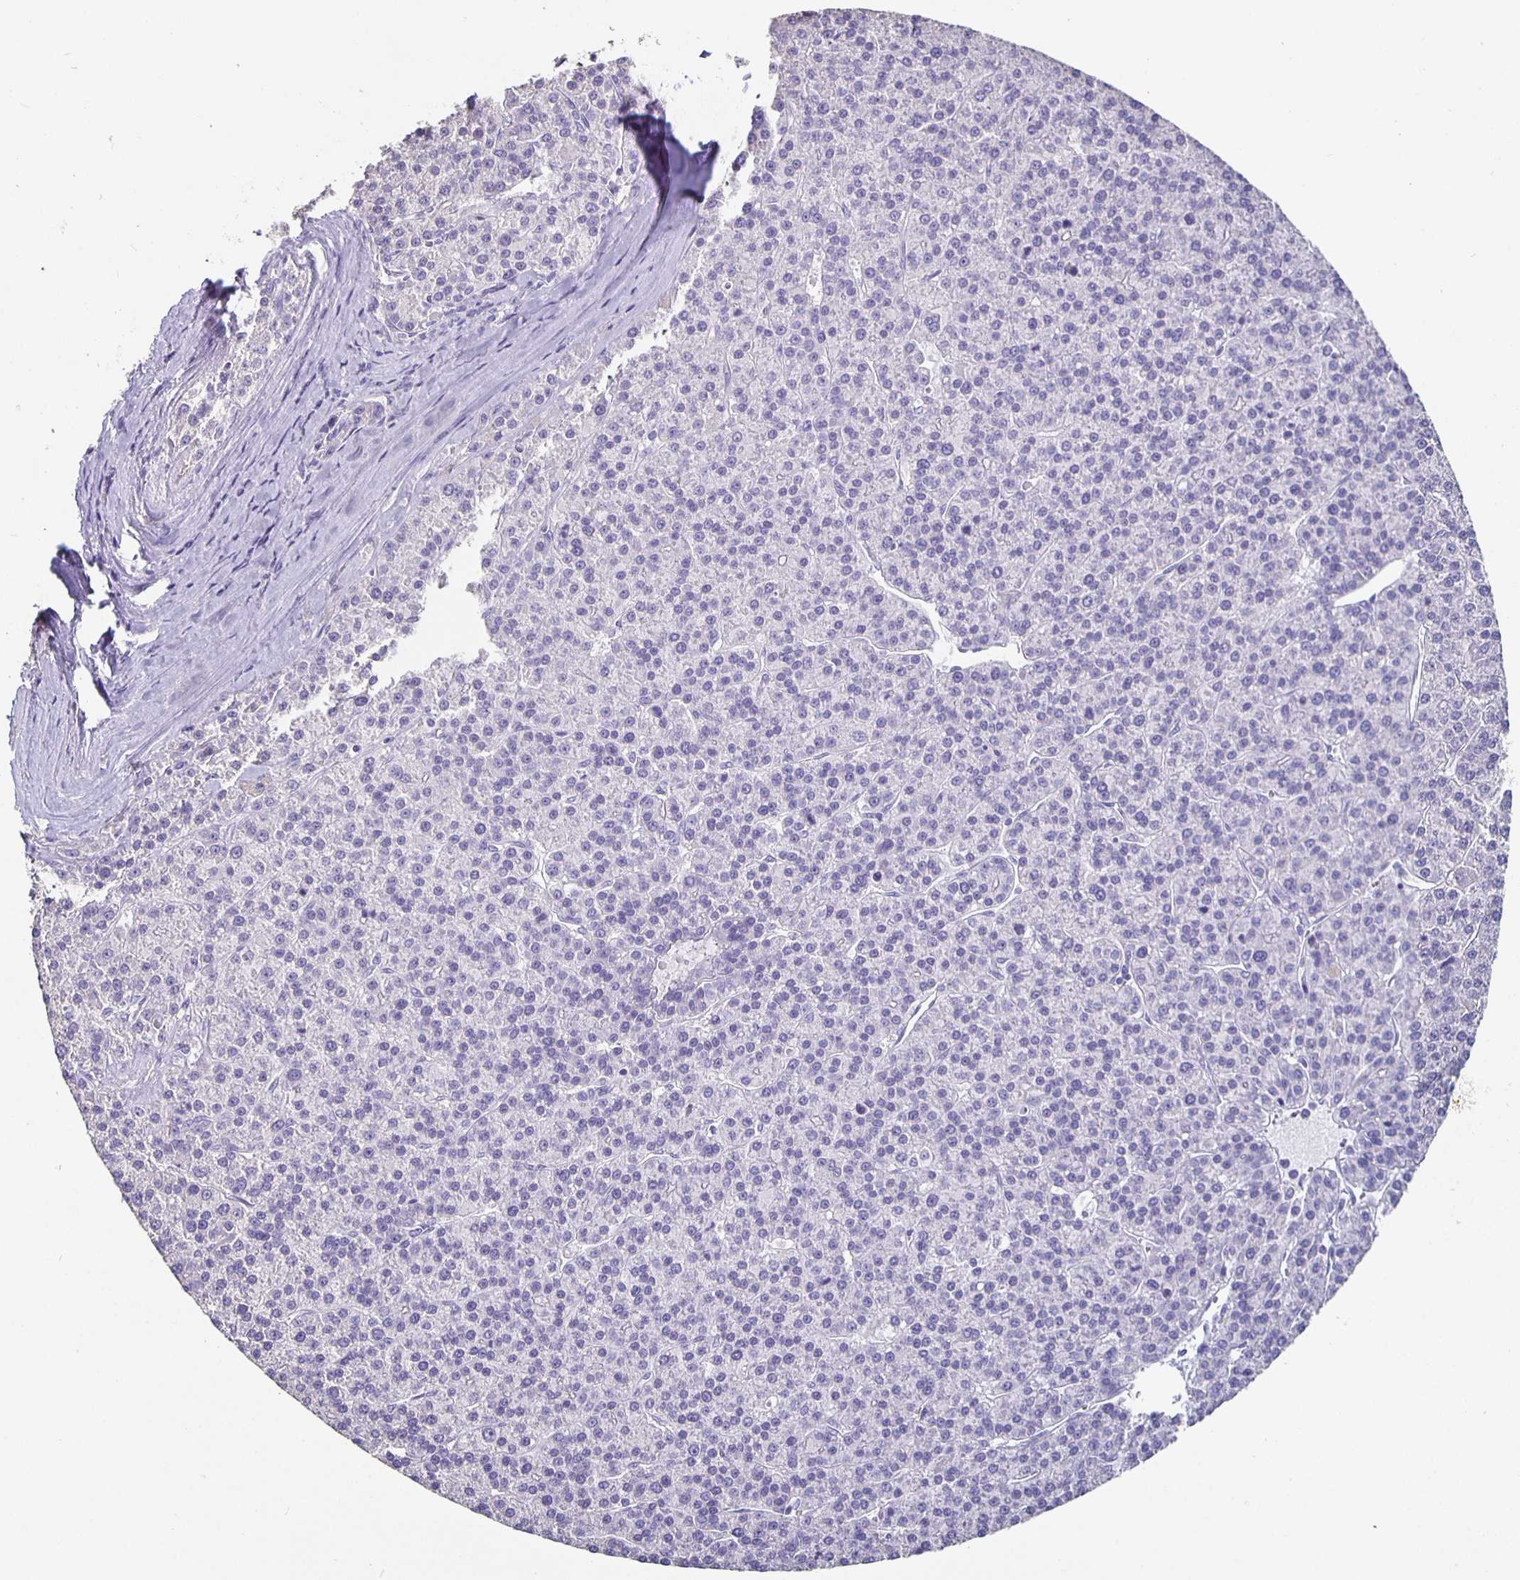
{"staining": {"intensity": "negative", "quantity": "none", "location": "none"}, "tissue": "liver cancer", "cell_type": "Tumor cells", "image_type": "cancer", "snomed": [{"axis": "morphology", "description": "Carcinoma, Hepatocellular, NOS"}, {"axis": "topography", "description": "Liver"}], "caption": "Protein analysis of liver cancer (hepatocellular carcinoma) demonstrates no significant positivity in tumor cells.", "gene": "GPX4", "patient": {"sex": "female", "age": 58}}